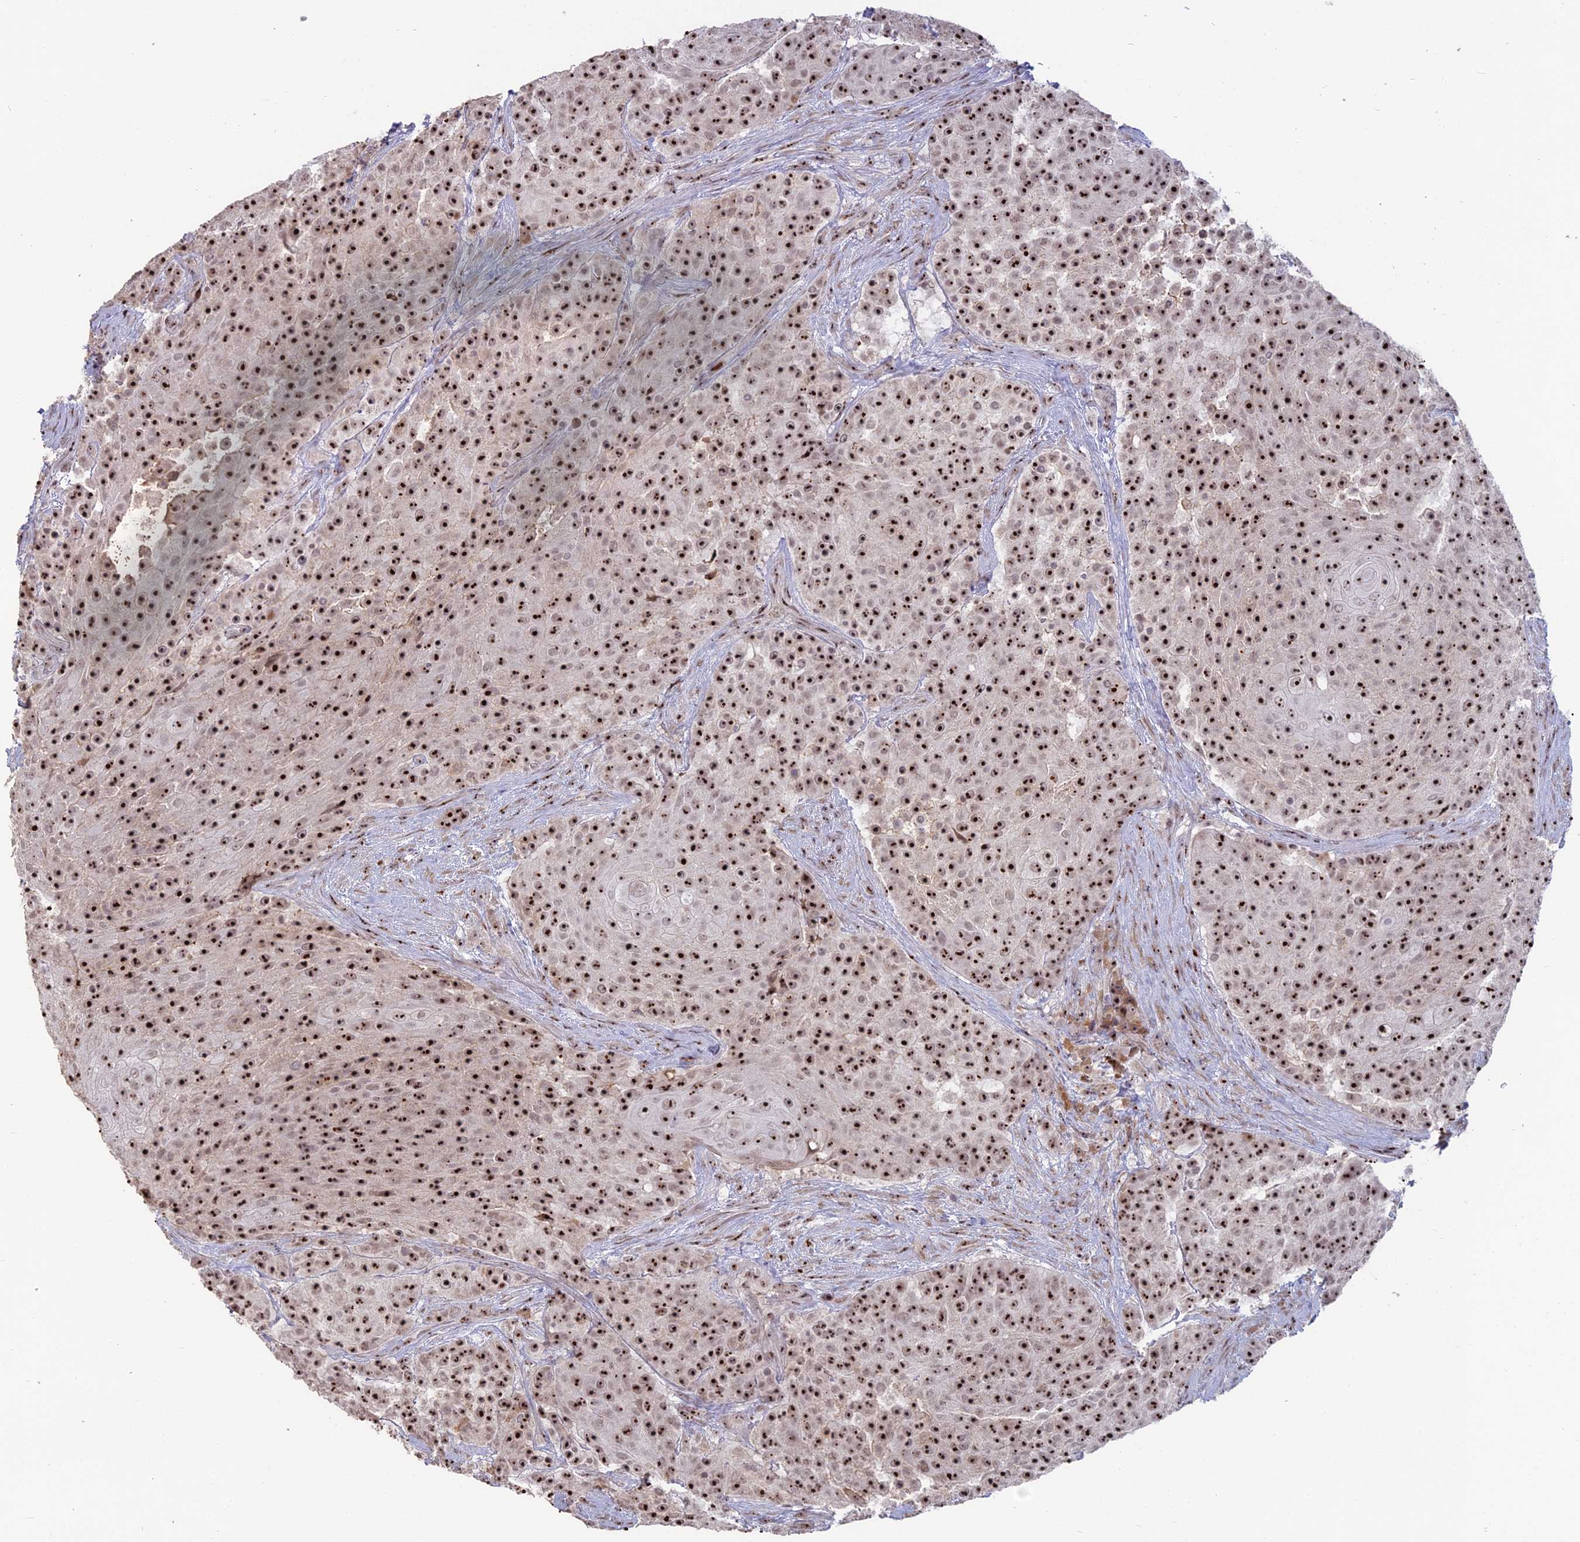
{"staining": {"intensity": "strong", "quantity": ">75%", "location": "nuclear"}, "tissue": "urothelial cancer", "cell_type": "Tumor cells", "image_type": "cancer", "snomed": [{"axis": "morphology", "description": "Urothelial carcinoma, High grade"}, {"axis": "topography", "description": "Urinary bladder"}], "caption": "The histopathology image exhibits a brown stain indicating the presence of a protein in the nuclear of tumor cells in urothelial cancer. Immunohistochemistry stains the protein in brown and the nuclei are stained blue.", "gene": "FAM131A", "patient": {"sex": "female", "age": 63}}